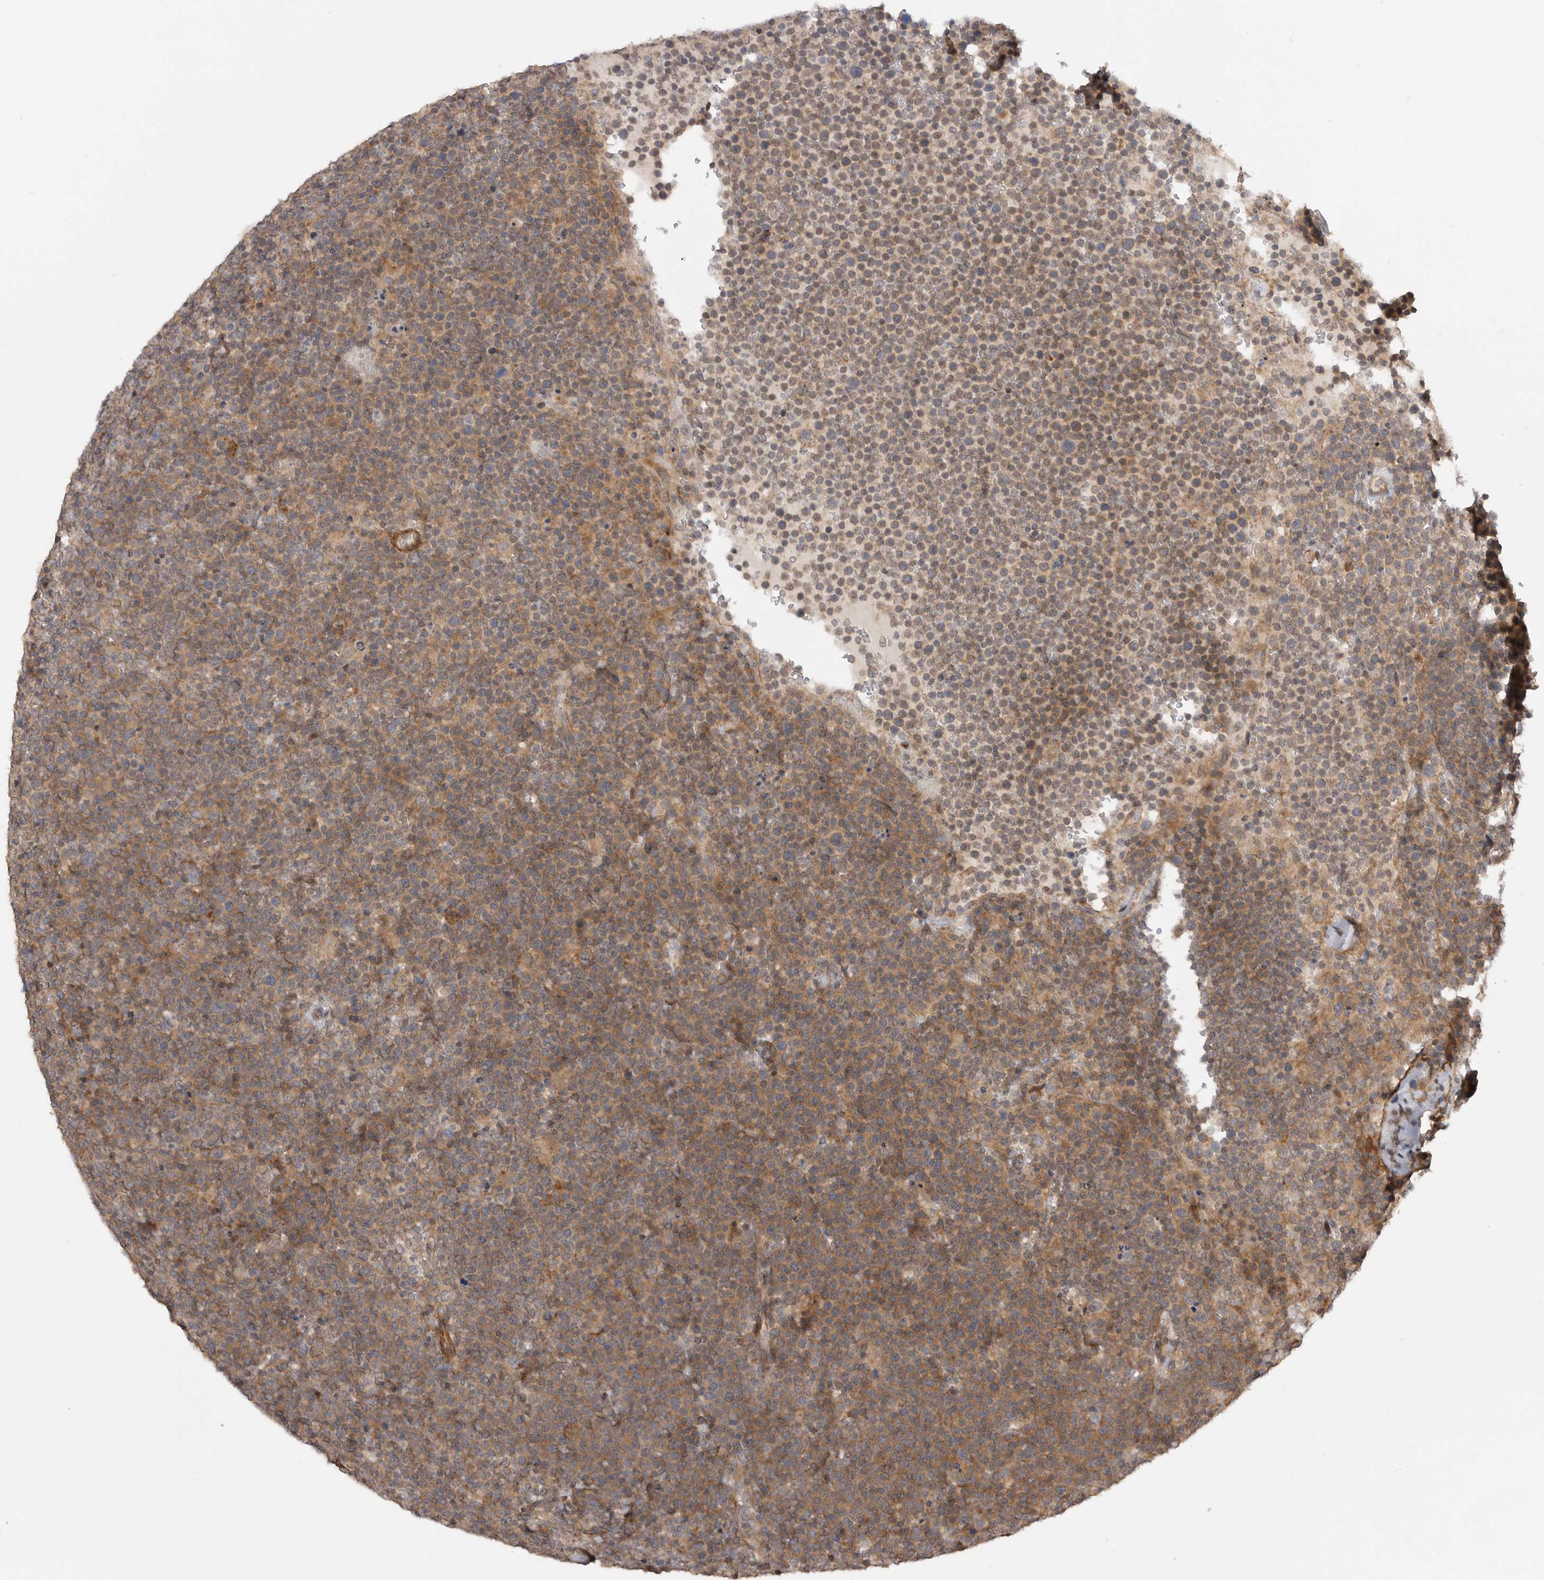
{"staining": {"intensity": "moderate", "quantity": ">75%", "location": "cytoplasmic/membranous"}, "tissue": "lymphoma", "cell_type": "Tumor cells", "image_type": "cancer", "snomed": [{"axis": "morphology", "description": "Malignant lymphoma, non-Hodgkin's type, High grade"}, {"axis": "topography", "description": "Lymph node"}], "caption": "Immunohistochemical staining of high-grade malignant lymphoma, non-Hodgkin's type demonstrates moderate cytoplasmic/membranous protein staining in about >75% of tumor cells.", "gene": "TRIM56", "patient": {"sex": "male", "age": 61}}